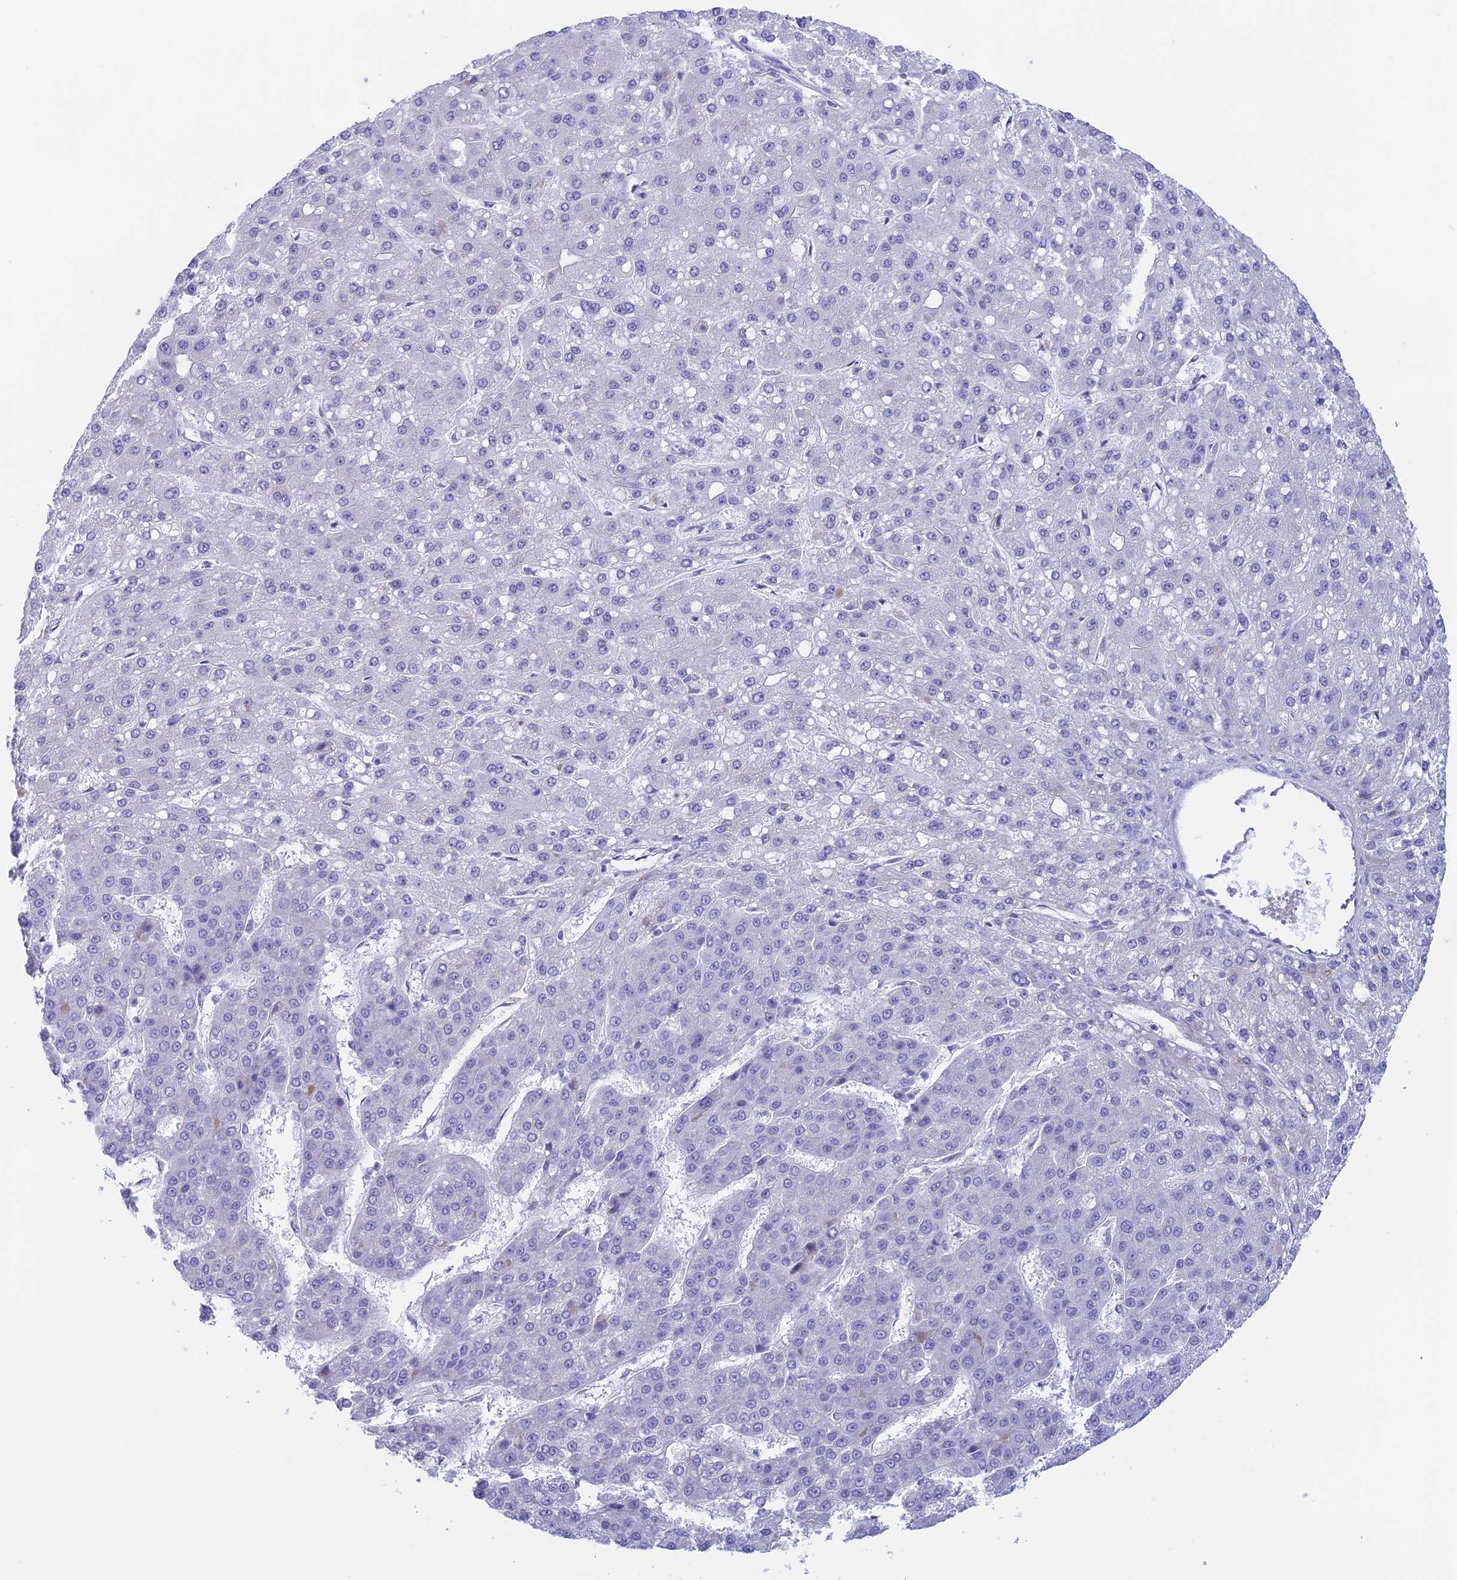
{"staining": {"intensity": "negative", "quantity": "none", "location": "none"}, "tissue": "liver cancer", "cell_type": "Tumor cells", "image_type": "cancer", "snomed": [{"axis": "morphology", "description": "Carcinoma, Hepatocellular, NOS"}, {"axis": "topography", "description": "Liver"}], "caption": "Immunohistochemical staining of human liver cancer exhibits no significant expression in tumor cells. (DAB (3,3'-diaminobenzidine) immunohistochemistry with hematoxylin counter stain).", "gene": "RP1", "patient": {"sex": "male", "age": 67}}